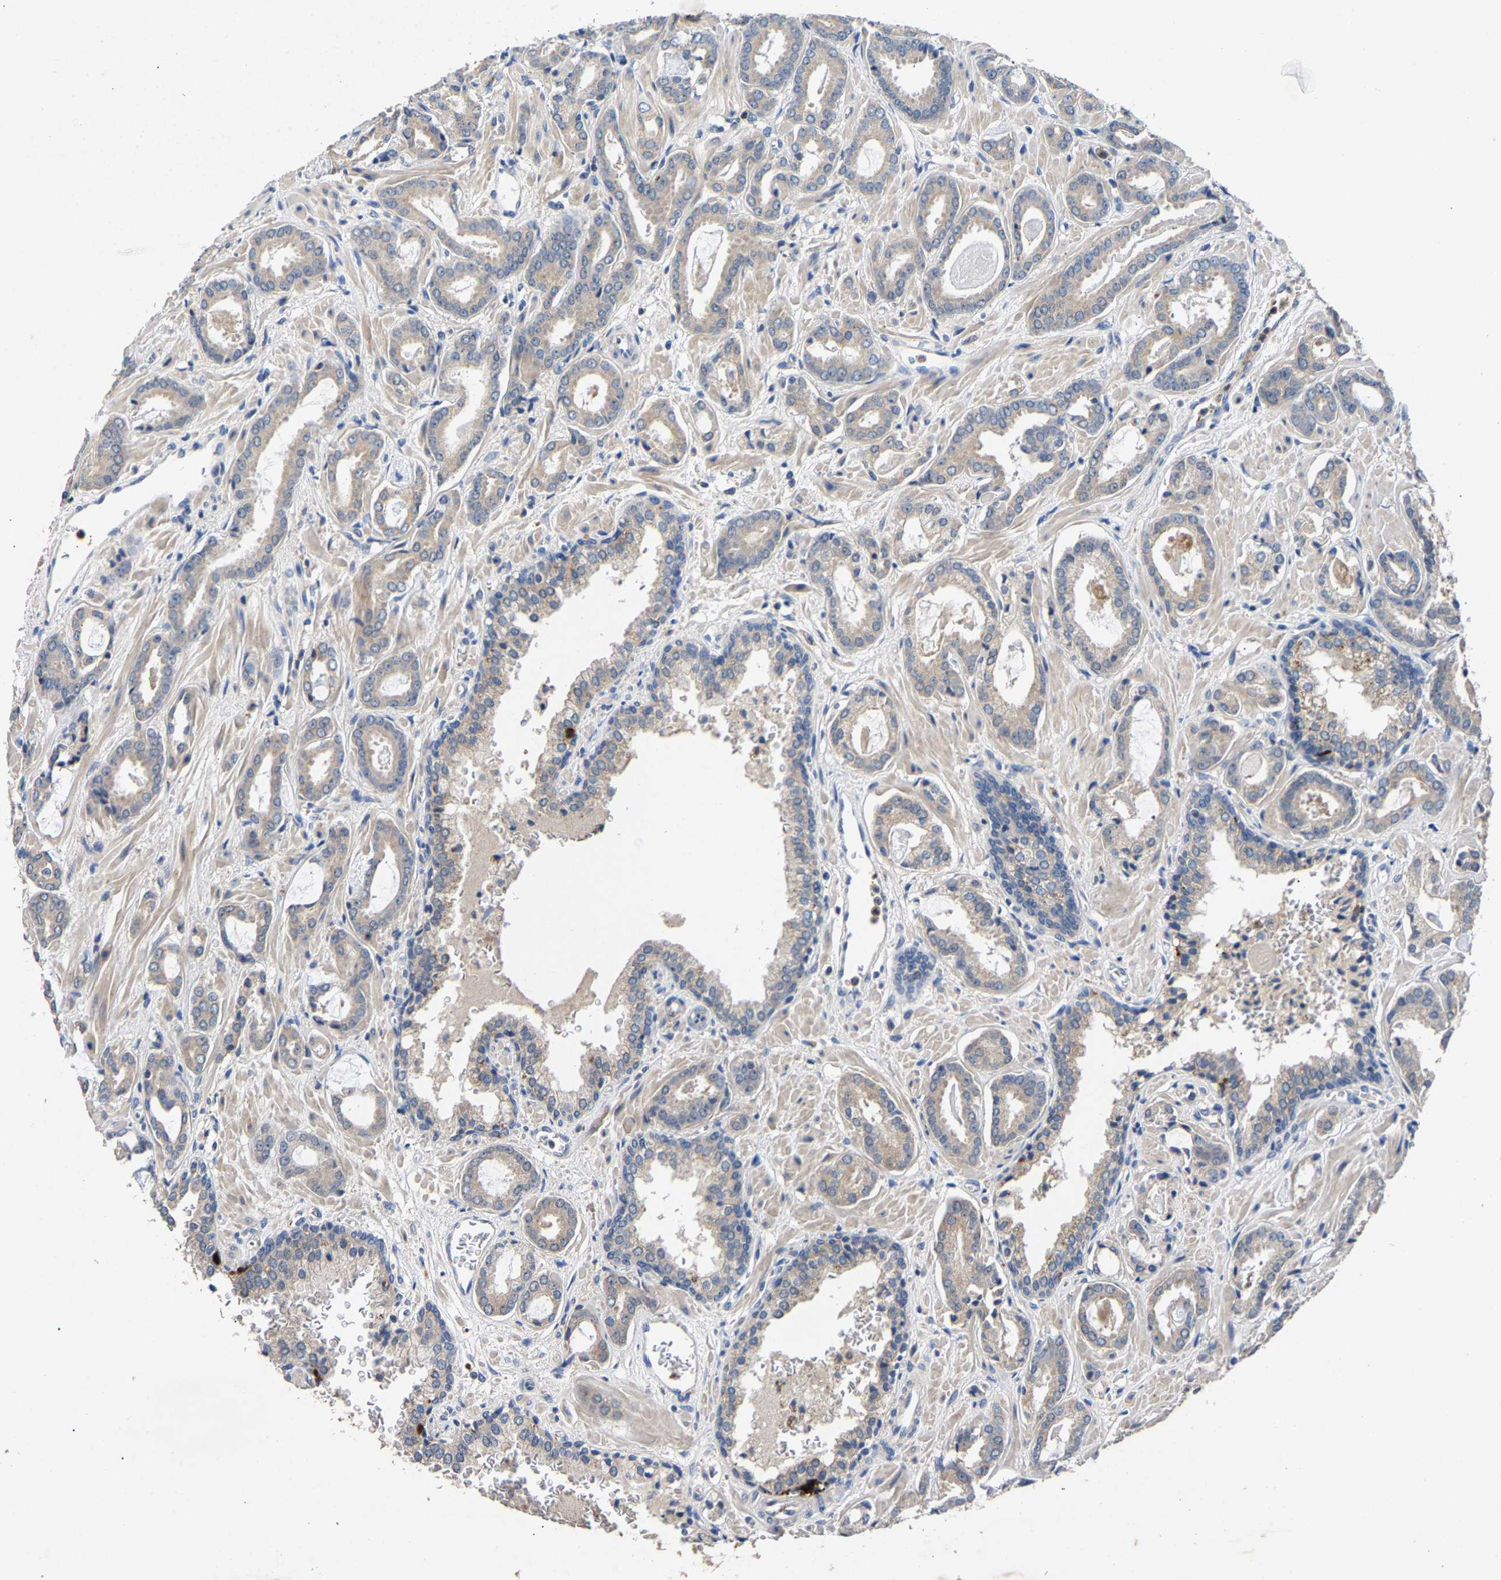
{"staining": {"intensity": "weak", "quantity": "25%-75%", "location": "cytoplasmic/membranous"}, "tissue": "prostate cancer", "cell_type": "Tumor cells", "image_type": "cancer", "snomed": [{"axis": "morphology", "description": "Adenocarcinoma, Low grade"}, {"axis": "topography", "description": "Prostate"}], "caption": "Prostate cancer was stained to show a protein in brown. There is low levels of weak cytoplasmic/membranous positivity in approximately 25%-75% of tumor cells. The staining is performed using DAB brown chromogen to label protein expression. The nuclei are counter-stained blue using hematoxylin.", "gene": "CCDC171", "patient": {"sex": "male", "age": 53}}